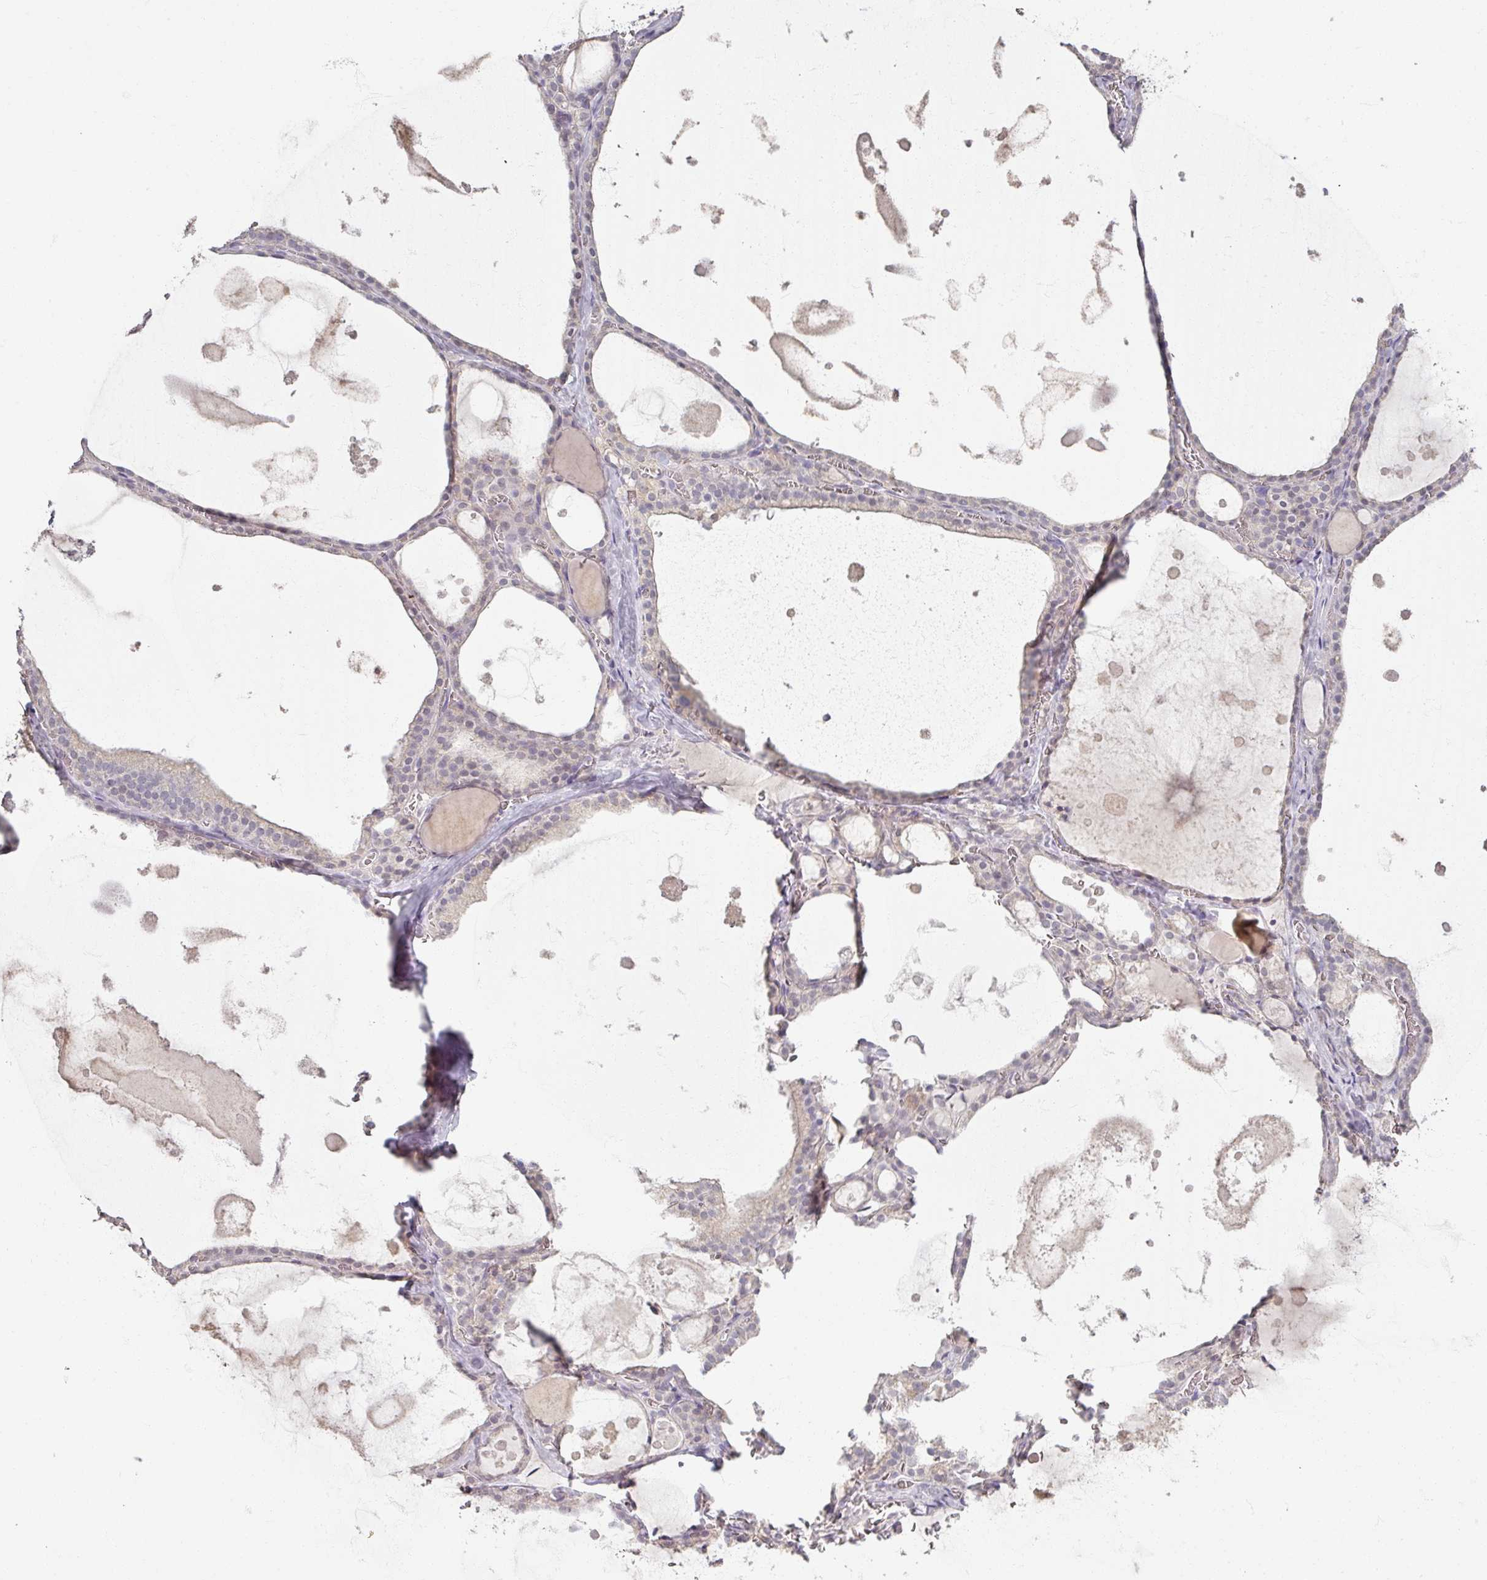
{"staining": {"intensity": "negative", "quantity": "none", "location": "none"}, "tissue": "thyroid gland", "cell_type": "Glandular cells", "image_type": "normal", "snomed": [{"axis": "morphology", "description": "Normal tissue, NOS"}, {"axis": "topography", "description": "Thyroid gland"}], "caption": "High power microscopy histopathology image of an IHC micrograph of benign thyroid gland, revealing no significant staining in glandular cells.", "gene": "SOX11", "patient": {"sex": "male", "age": 56}}